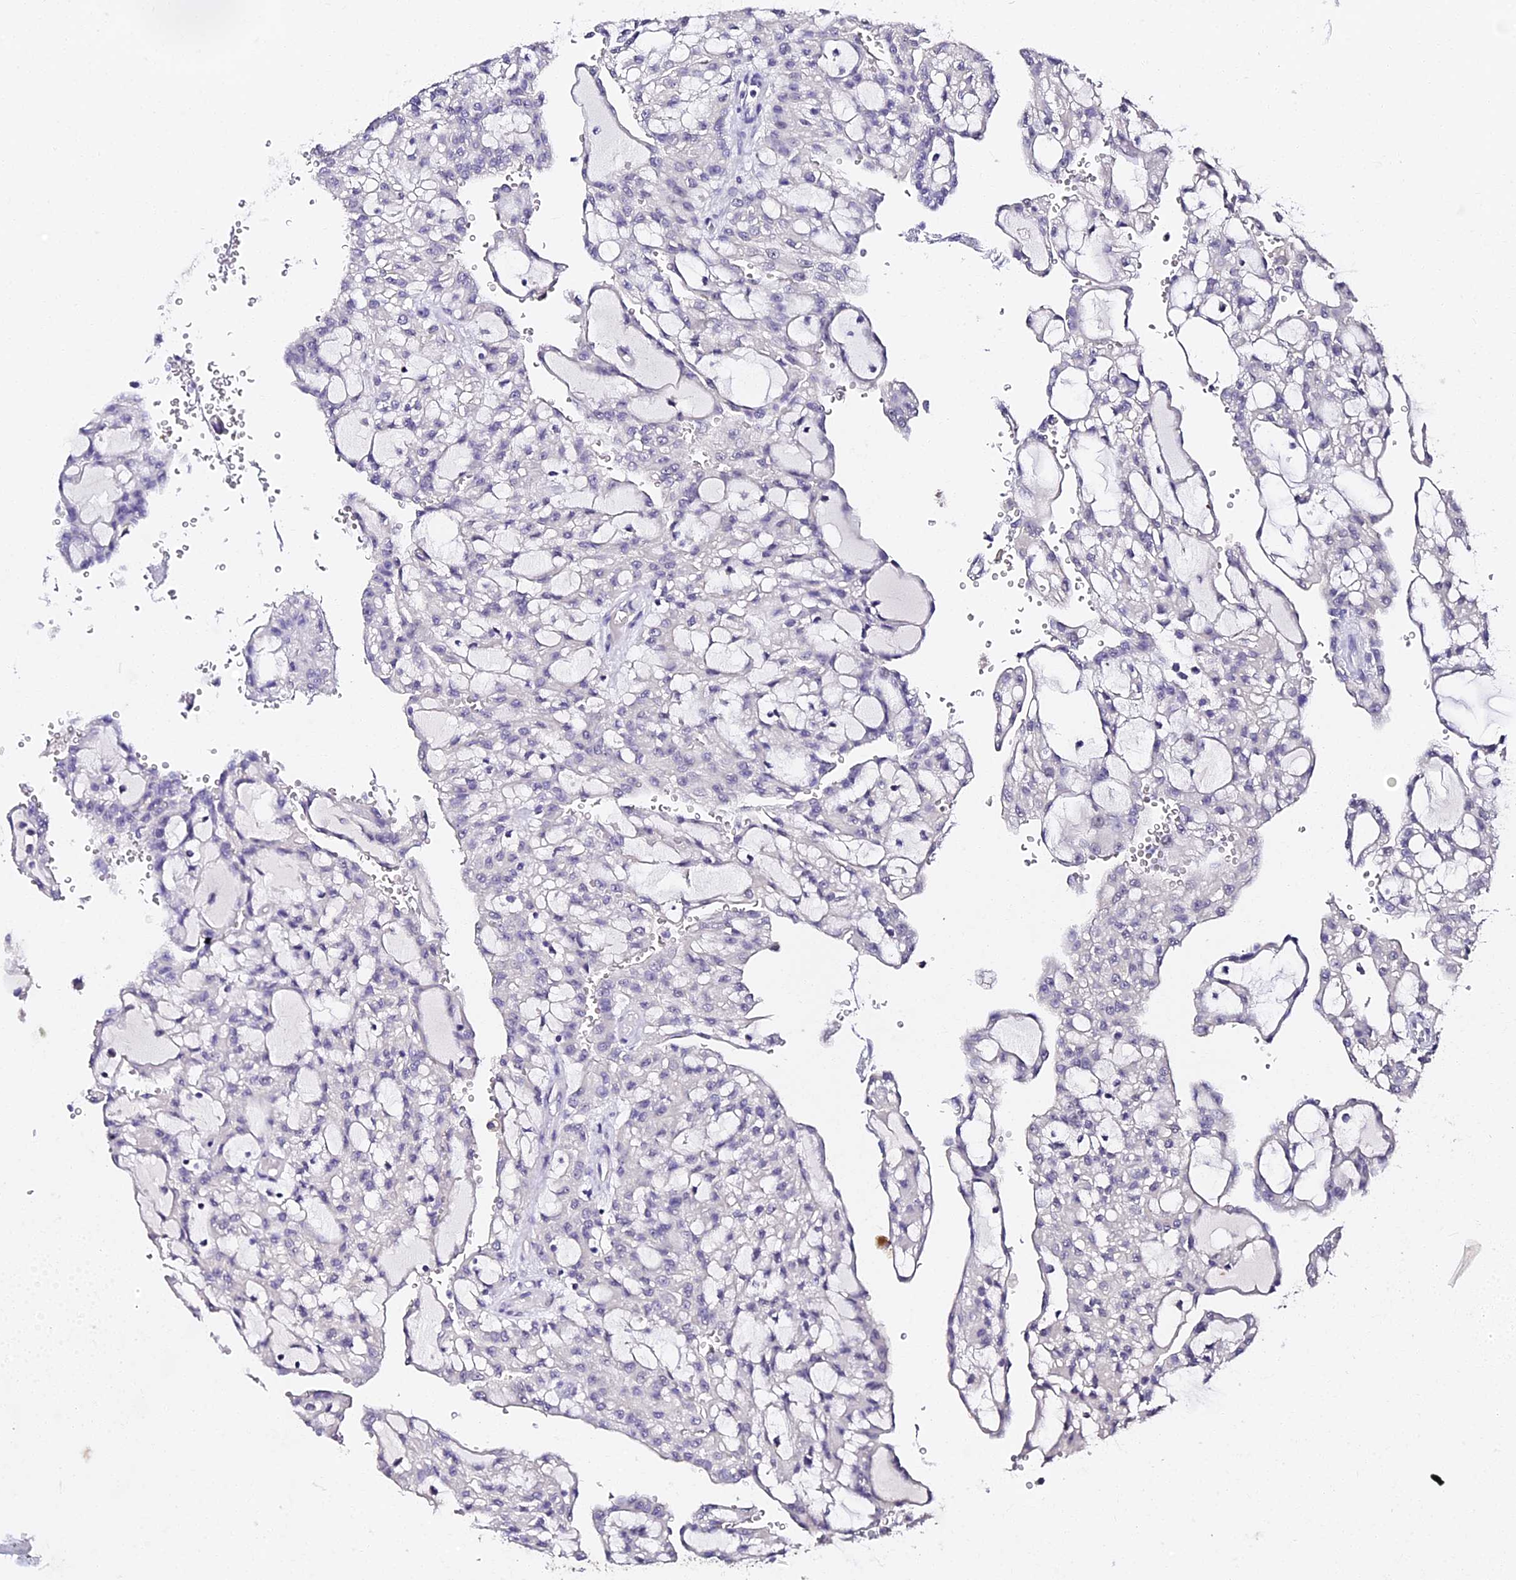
{"staining": {"intensity": "negative", "quantity": "none", "location": "none"}, "tissue": "renal cancer", "cell_type": "Tumor cells", "image_type": "cancer", "snomed": [{"axis": "morphology", "description": "Adenocarcinoma, NOS"}, {"axis": "topography", "description": "Kidney"}], "caption": "The histopathology image demonstrates no significant expression in tumor cells of renal cancer.", "gene": "VPS33B", "patient": {"sex": "male", "age": 63}}